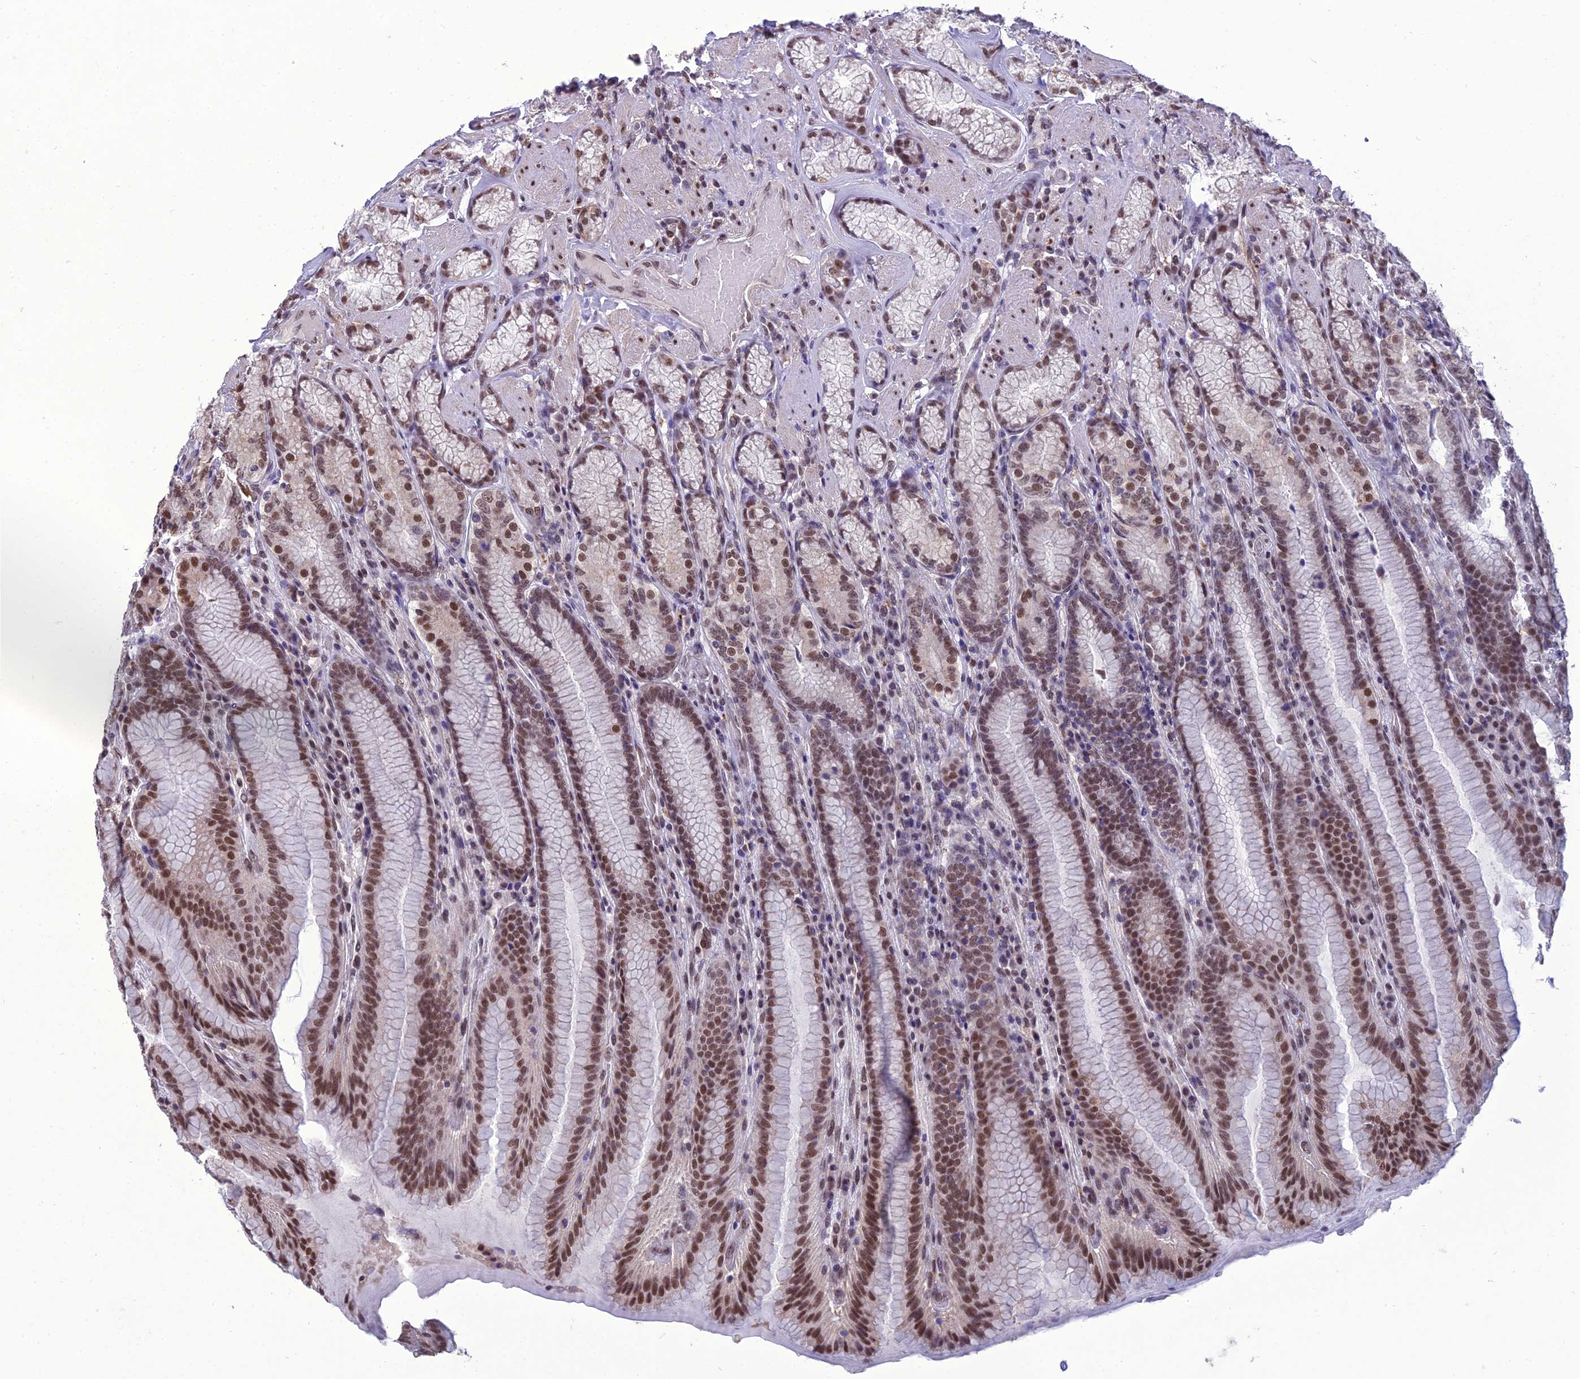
{"staining": {"intensity": "moderate", "quantity": "25%-75%", "location": "nuclear"}, "tissue": "stomach", "cell_type": "Glandular cells", "image_type": "normal", "snomed": [{"axis": "morphology", "description": "Normal tissue, NOS"}, {"axis": "topography", "description": "Stomach, upper"}, {"axis": "topography", "description": "Stomach, lower"}], "caption": "DAB (3,3'-diaminobenzidine) immunohistochemical staining of unremarkable human stomach displays moderate nuclear protein staining in approximately 25%-75% of glandular cells.", "gene": "RANBP3", "patient": {"sex": "female", "age": 76}}